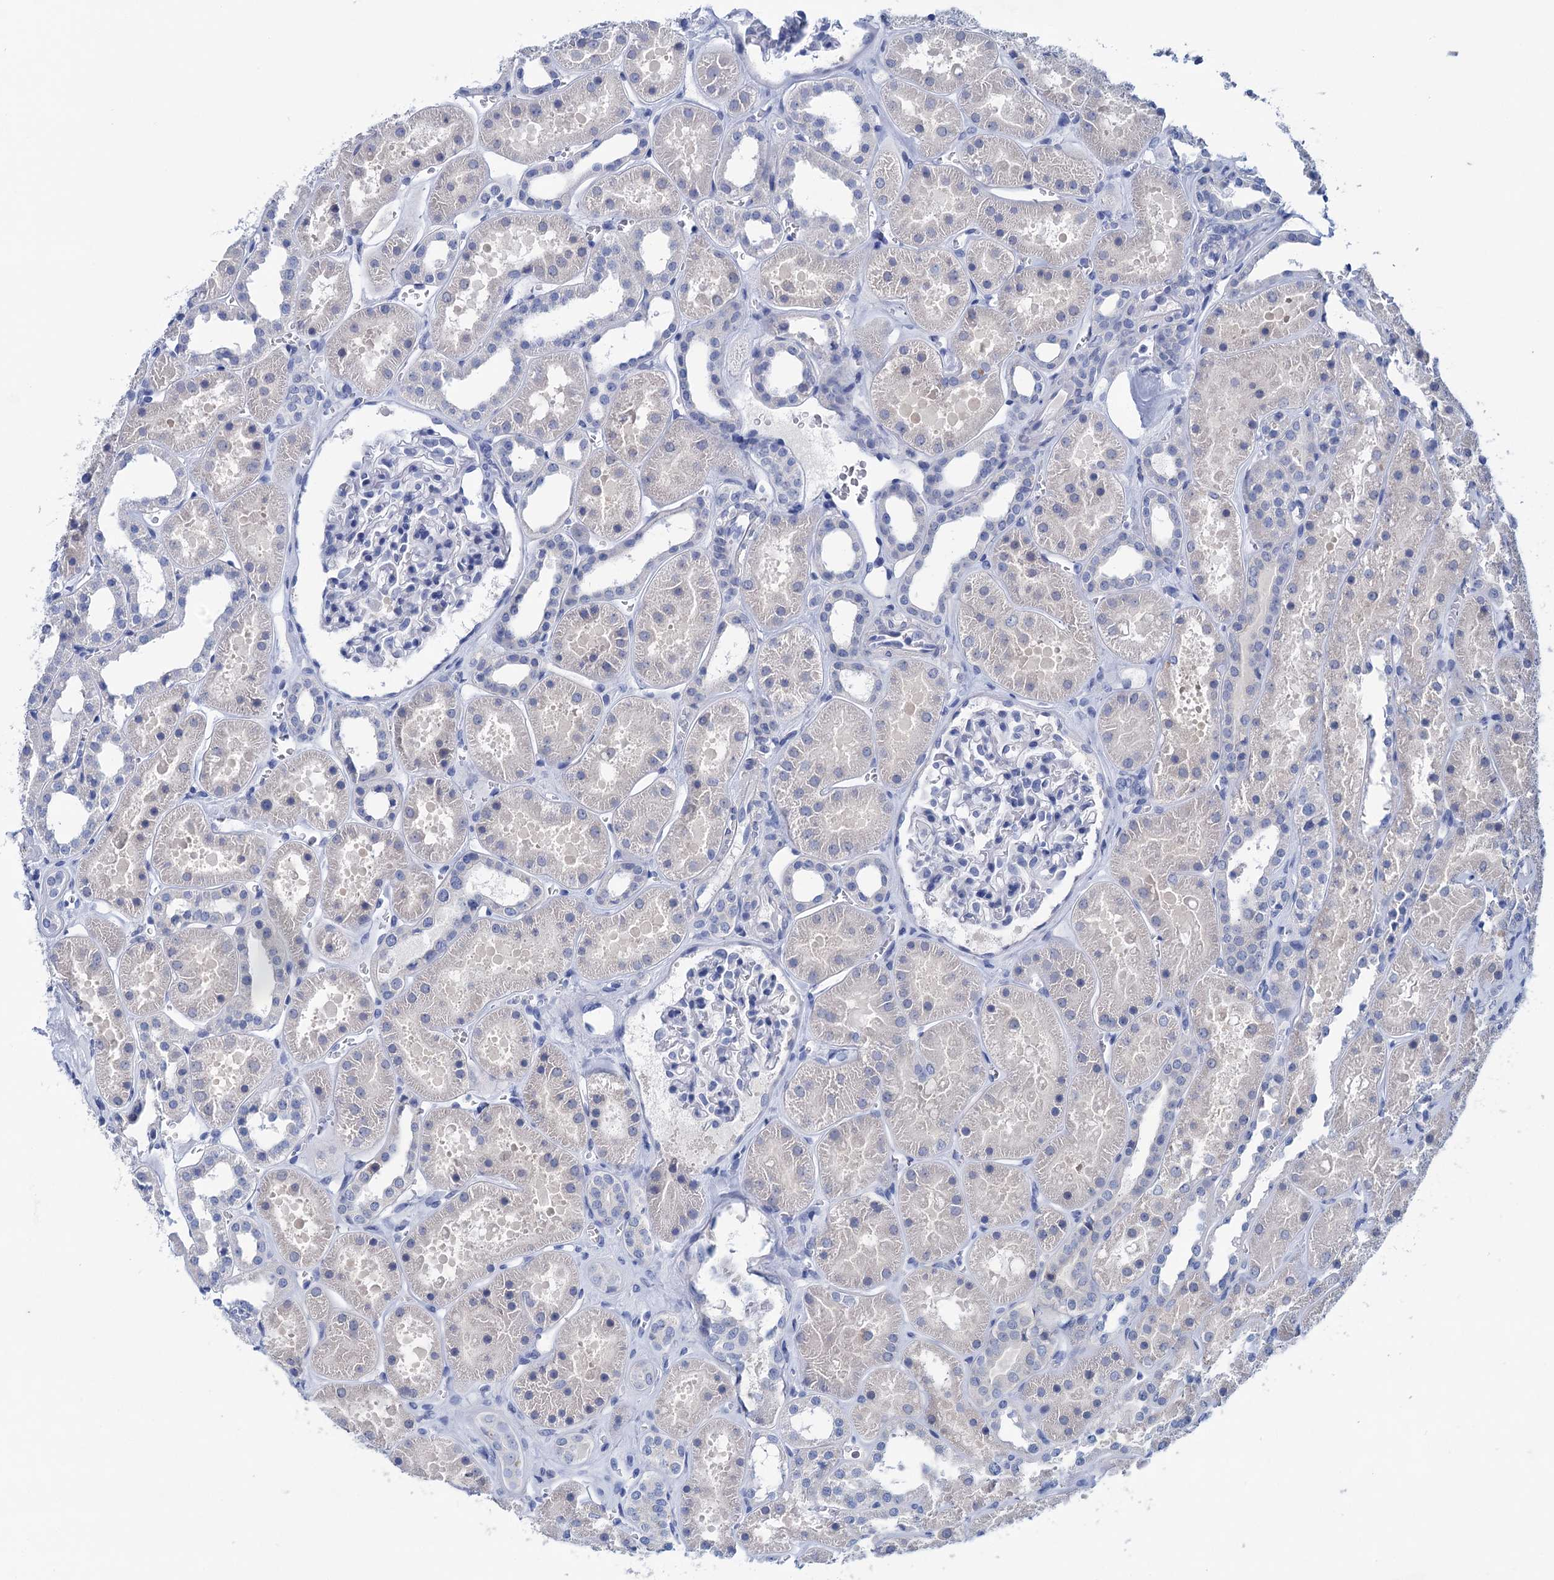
{"staining": {"intensity": "negative", "quantity": "none", "location": "none"}, "tissue": "kidney", "cell_type": "Cells in glomeruli", "image_type": "normal", "snomed": [{"axis": "morphology", "description": "Normal tissue, NOS"}, {"axis": "topography", "description": "Kidney"}], "caption": "Immunohistochemical staining of unremarkable human kidney exhibits no significant positivity in cells in glomeruli. Brightfield microscopy of immunohistochemistry stained with DAB (3,3'-diaminobenzidine) (brown) and hematoxylin (blue), captured at high magnification.", "gene": "MYOZ3", "patient": {"sex": "female", "age": 41}}